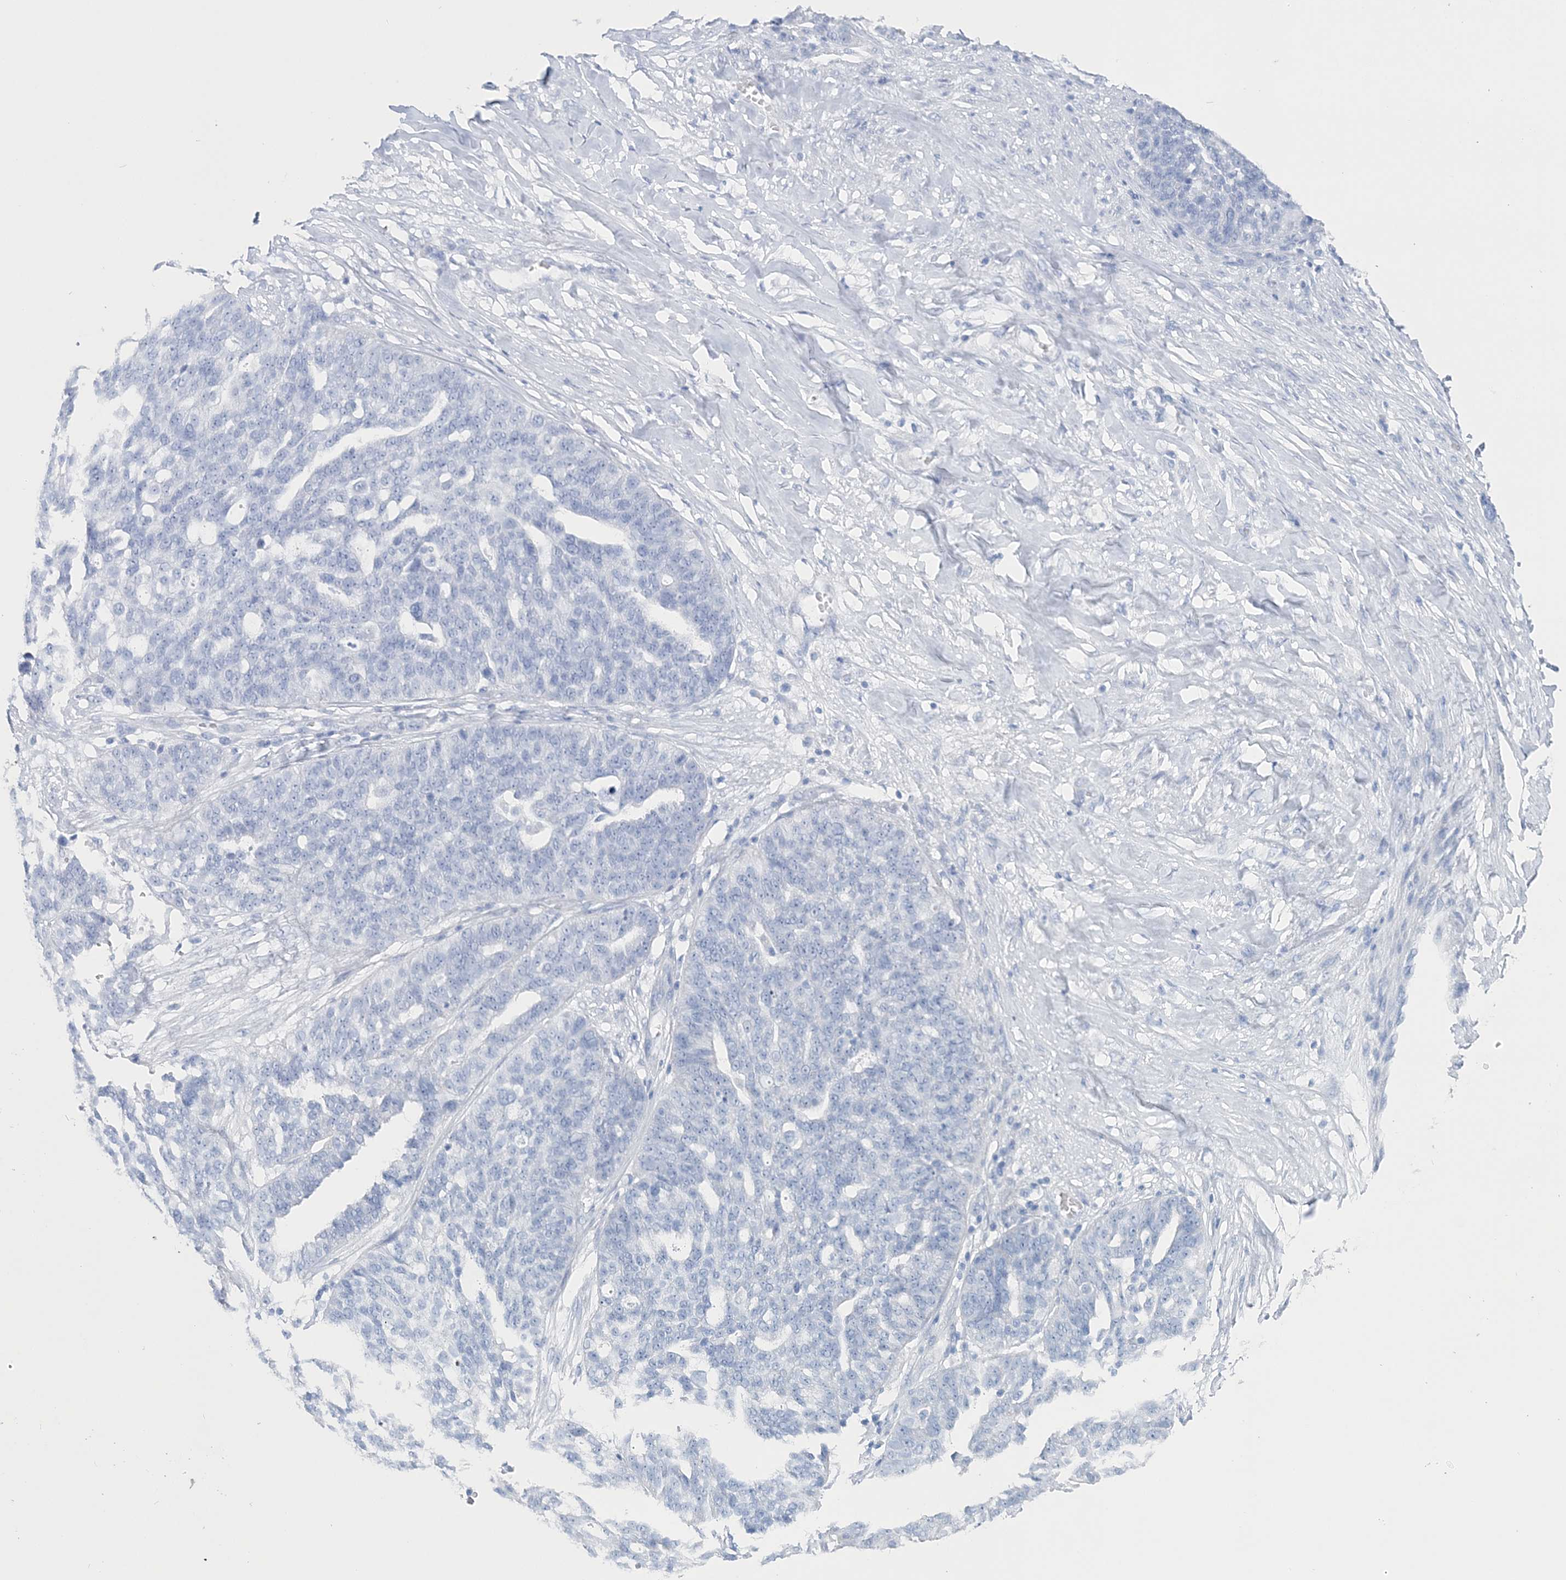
{"staining": {"intensity": "negative", "quantity": "none", "location": "none"}, "tissue": "ovarian cancer", "cell_type": "Tumor cells", "image_type": "cancer", "snomed": [{"axis": "morphology", "description": "Cystadenocarcinoma, serous, NOS"}, {"axis": "topography", "description": "Ovary"}], "caption": "A micrograph of ovarian serous cystadenocarcinoma stained for a protein exhibits no brown staining in tumor cells.", "gene": "TSPYL6", "patient": {"sex": "female", "age": 59}}